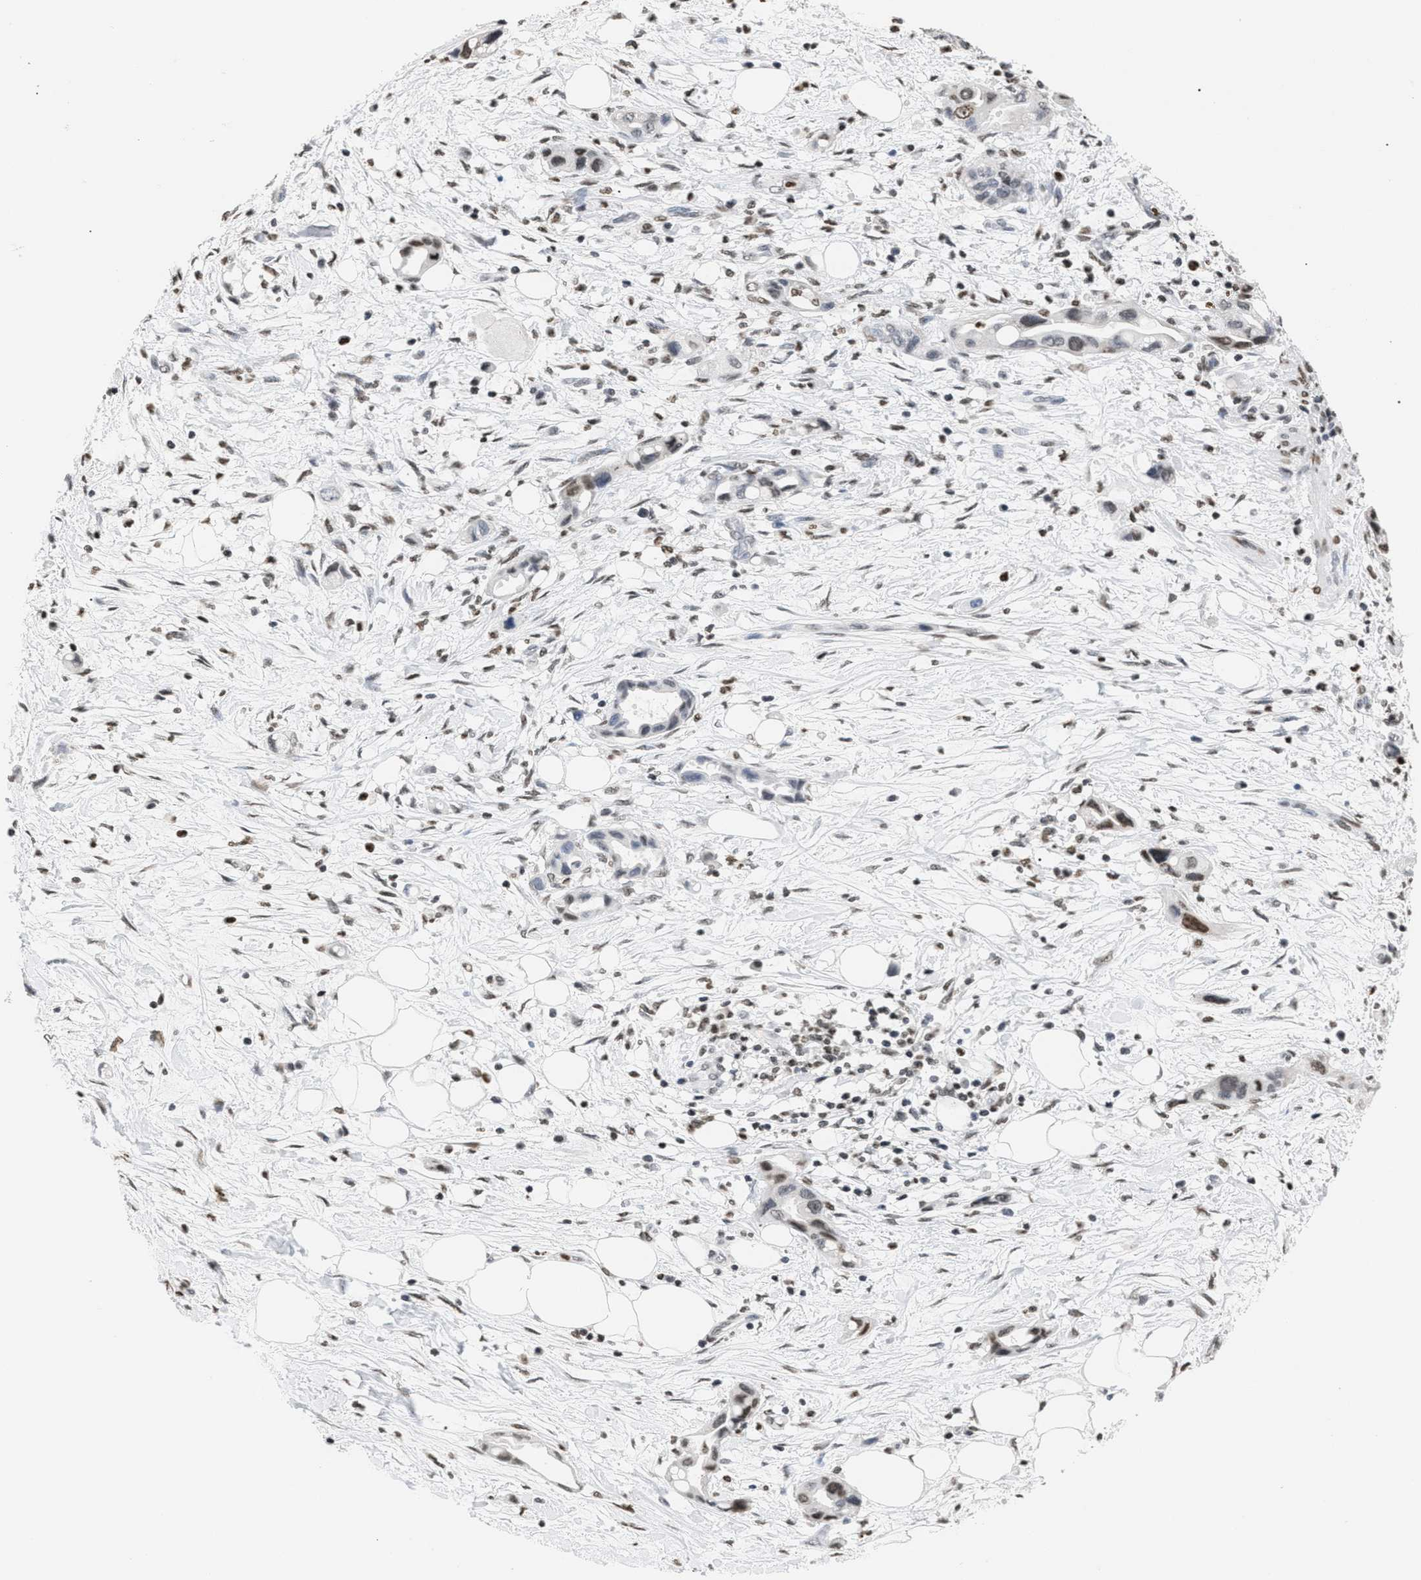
{"staining": {"intensity": "weak", "quantity": "25%-75%", "location": "nuclear"}, "tissue": "pancreatic cancer", "cell_type": "Tumor cells", "image_type": "cancer", "snomed": [{"axis": "morphology", "description": "Adenocarcinoma, NOS"}, {"axis": "topography", "description": "Pancreas"}], "caption": "IHC of pancreatic cancer reveals low levels of weak nuclear staining in approximately 25%-75% of tumor cells.", "gene": "HMGN2", "patient": {"sex": "female", "age": 57}}